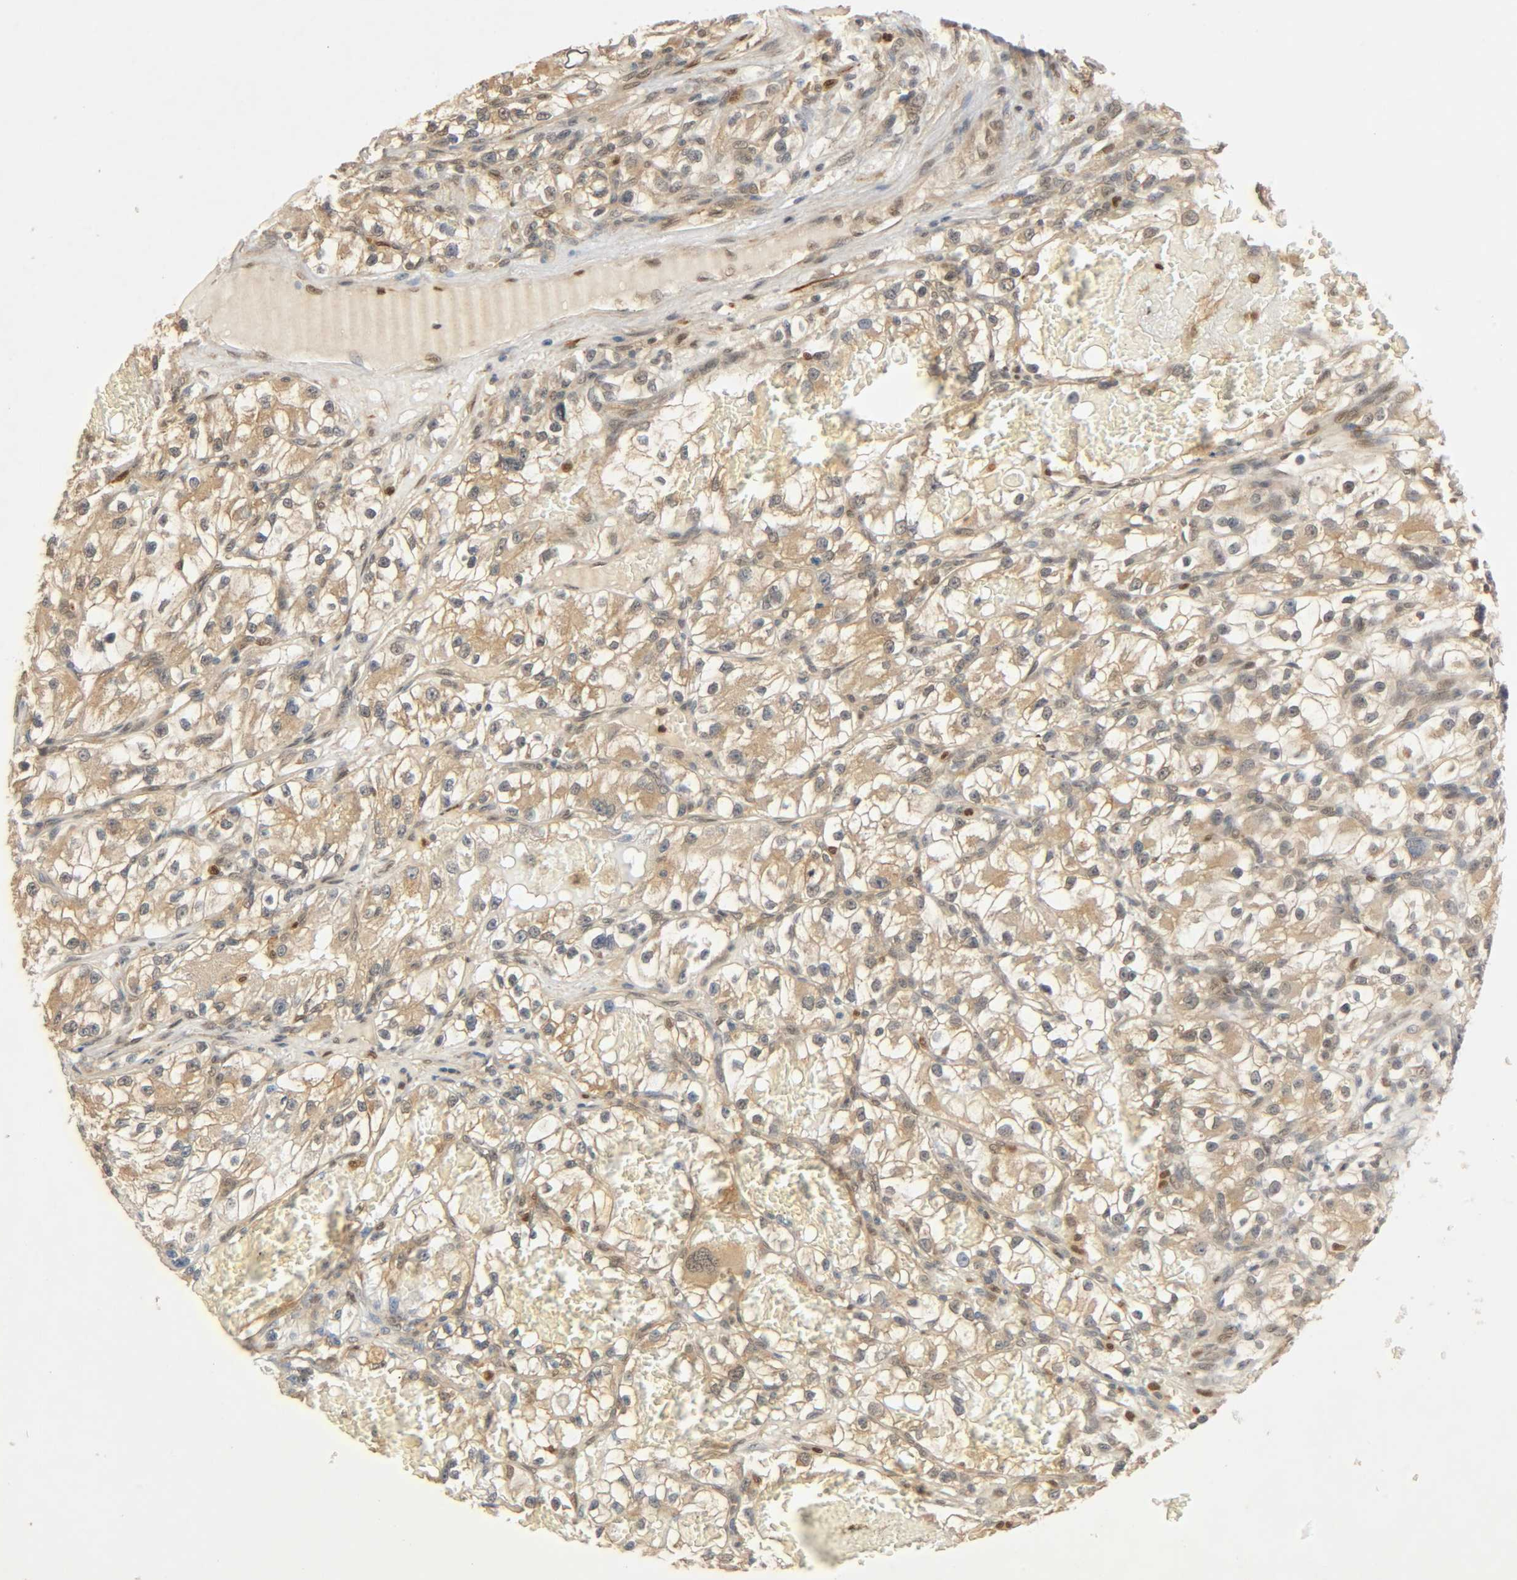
{"staining": {"intensity": "weak", "quantity": ">75%", "location": "cytoplasmic/membranous"}, "tissue": "renal cancer", "cell_type": "Tumor cells", "image_type": "cancer", "snomed": [{"axis": "morphology", "description": "Adenocarcinoma, NOS"}, {"axis": "topography", "description": "Kidney"}], "caption": "Renal cancer (adenocarcinoma) was stained to show a protein in brown. There is low levels of weak cytoplasmic/membranous expression in about >75% of tumor cells.", "gene": "ZFPM2", "patient": {"sex": "female", "age": 57}}